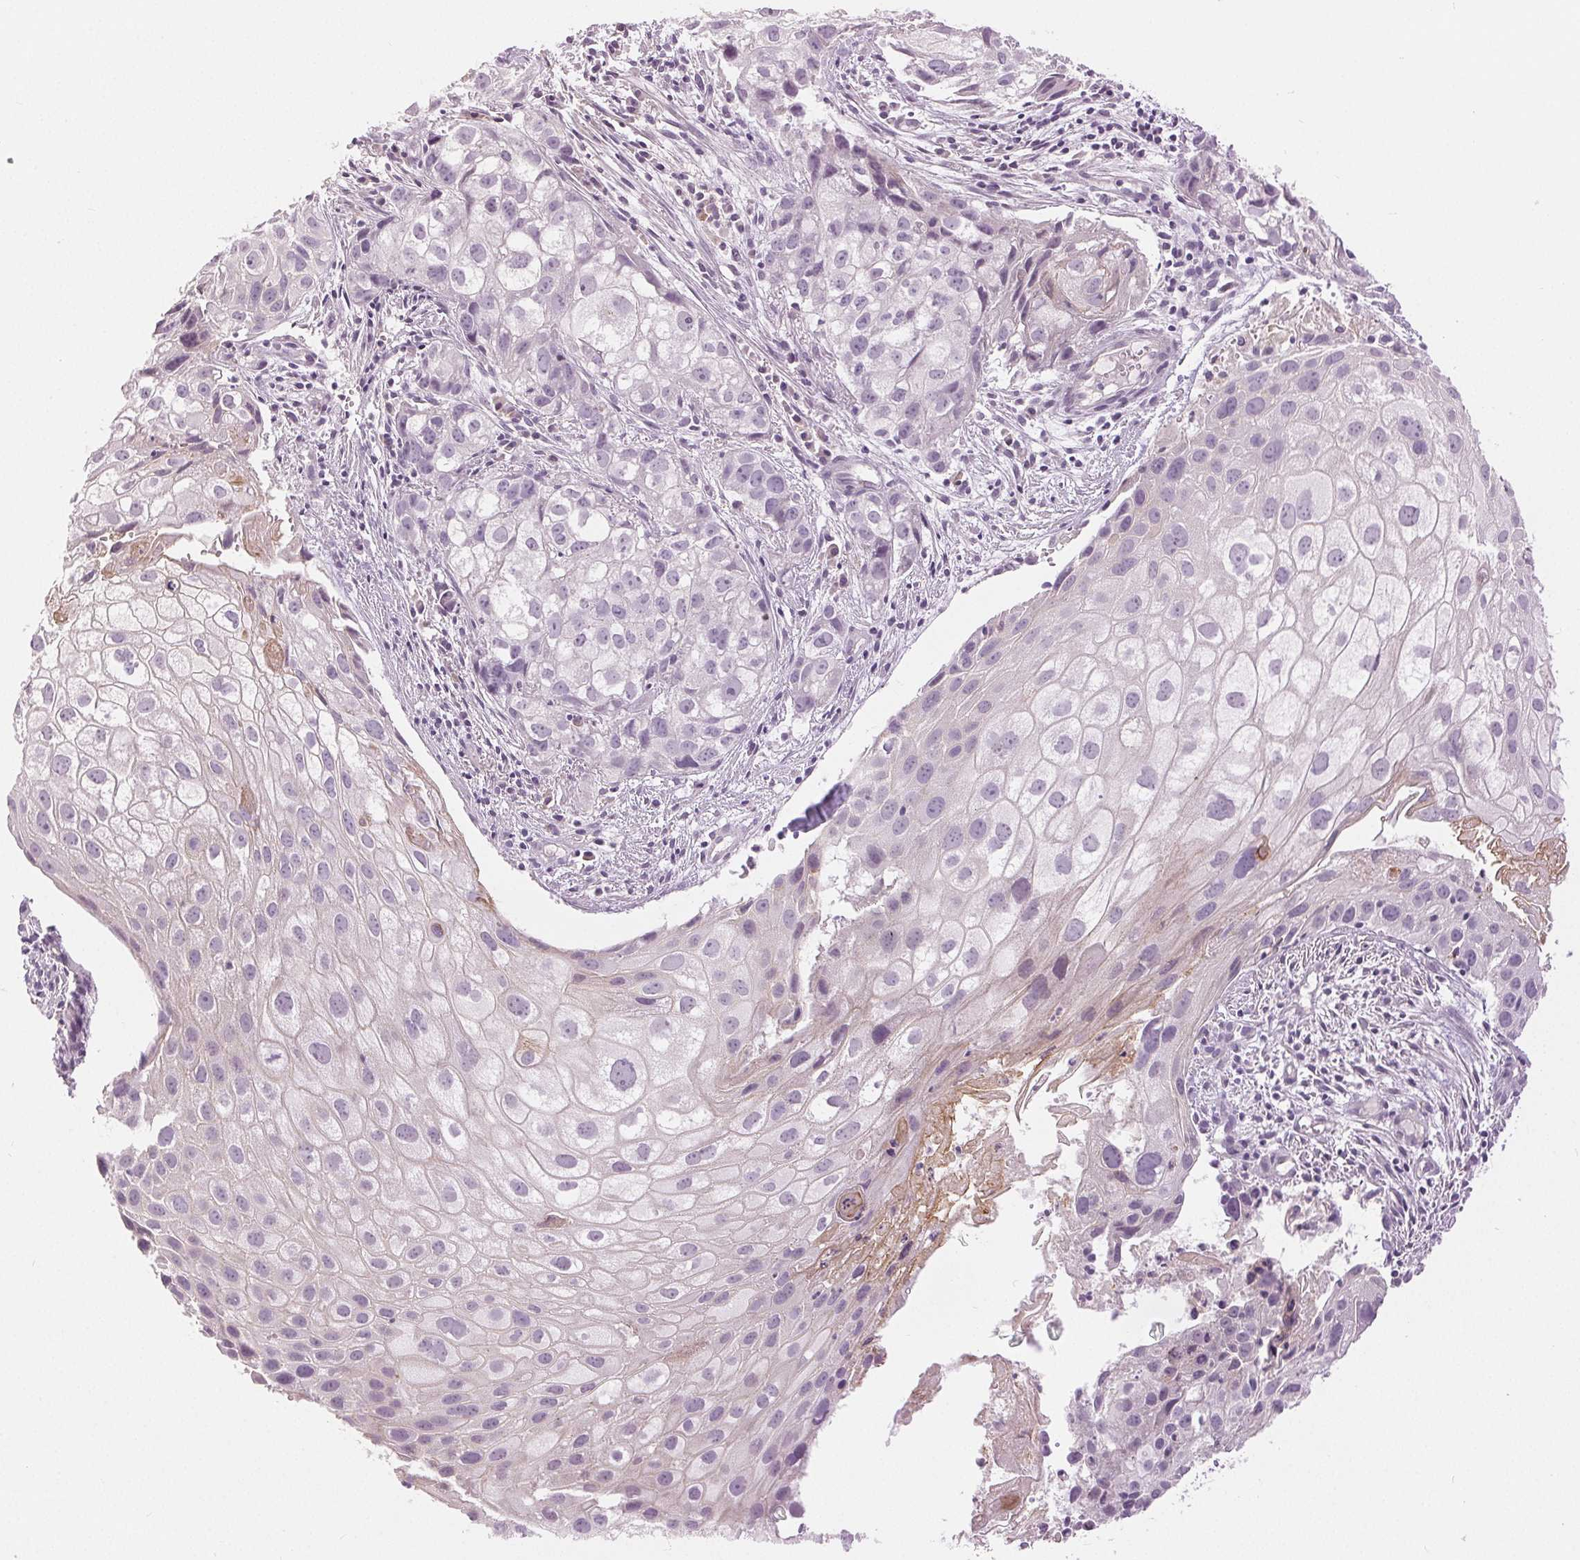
{"staining": {"intensity": "weak", "quantity": "<25%", "location": "cytoplasmic/membranous"}, "tissue": "cervical cancer", "cell_type": "Tumor cells", "image_type": "cancer", "snomed": [{"axis": "morphology", "description": "Squamous cell carcinoma, NOS"}, {"axis": "topography", "description": "Cervix"}], "caption": "This histopathology image is of cervical cancer stained with immunohistochemistry (IHC) to label a protein in brown with the nuclei are counter-stained blue. There is no positivity in tumor cells.", "gene": "DSG3", "patient": {"sex": "female", "age": 53}}